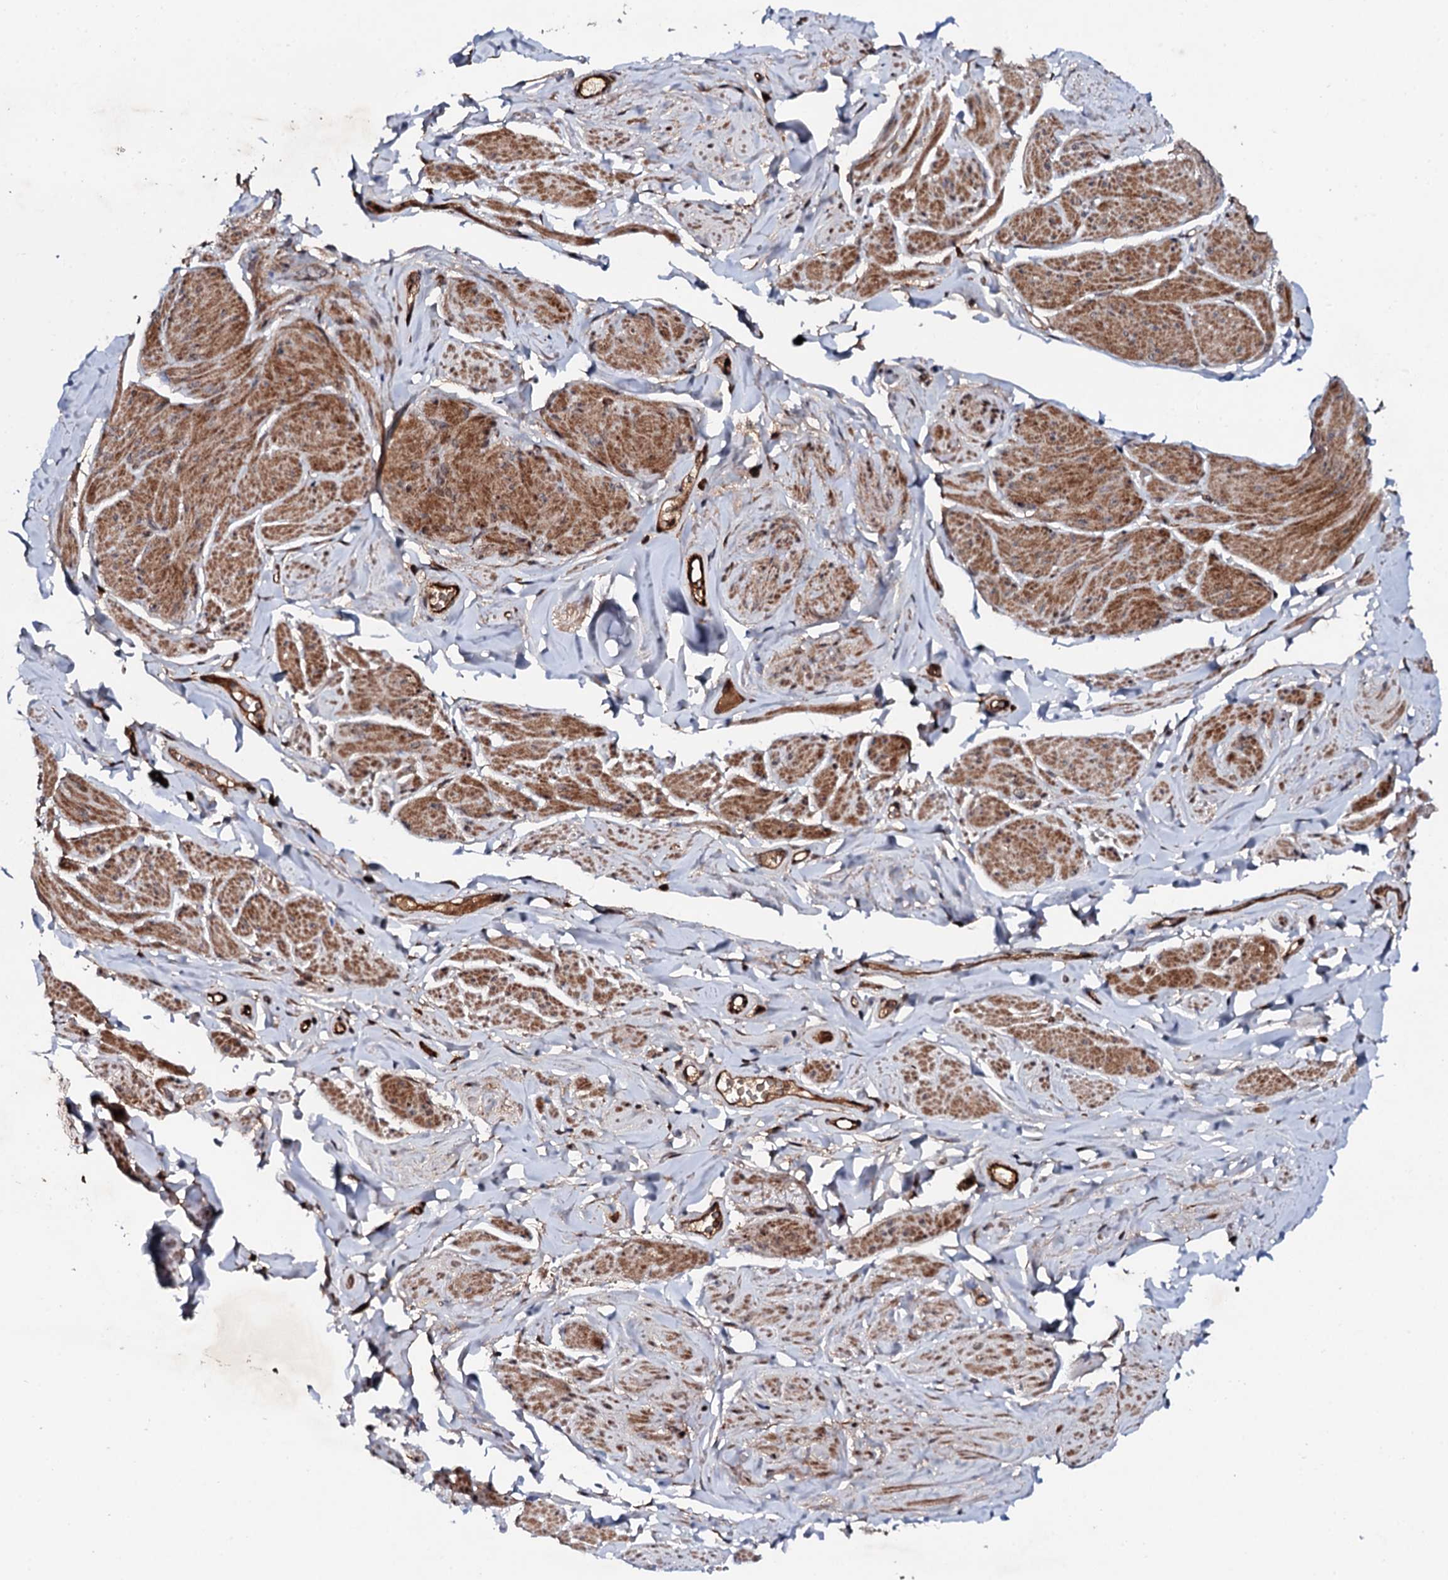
{"staining": {"intensity": "moderate", "quantity": "25%-75%", "location": "cytoplasmic/membranous"}, "tissue": "smooth muscle", "cell_type": "Smooth muscle cells", "image_type": "normal", "snomed": [{"axis": "morphology", "description": "Normal tissue, NOS"}, {"axis": "topography", "description": "Smooth muscle"}, {"axis": "topography", "description": "Peripheral nerve tissue"}], "caption": "Smooth muscle cells reveal medium levels of moderate cytoplasmic/membranous expression in about 25%-75% of cells in normal human smooth muscle. The protein is stained brown, and the nuclei are stained in blue (DAB IHC with brightfield microscopy, high magnification).", "gene": "FAM111A", "patient": {"sex": "male", "age": 69}}